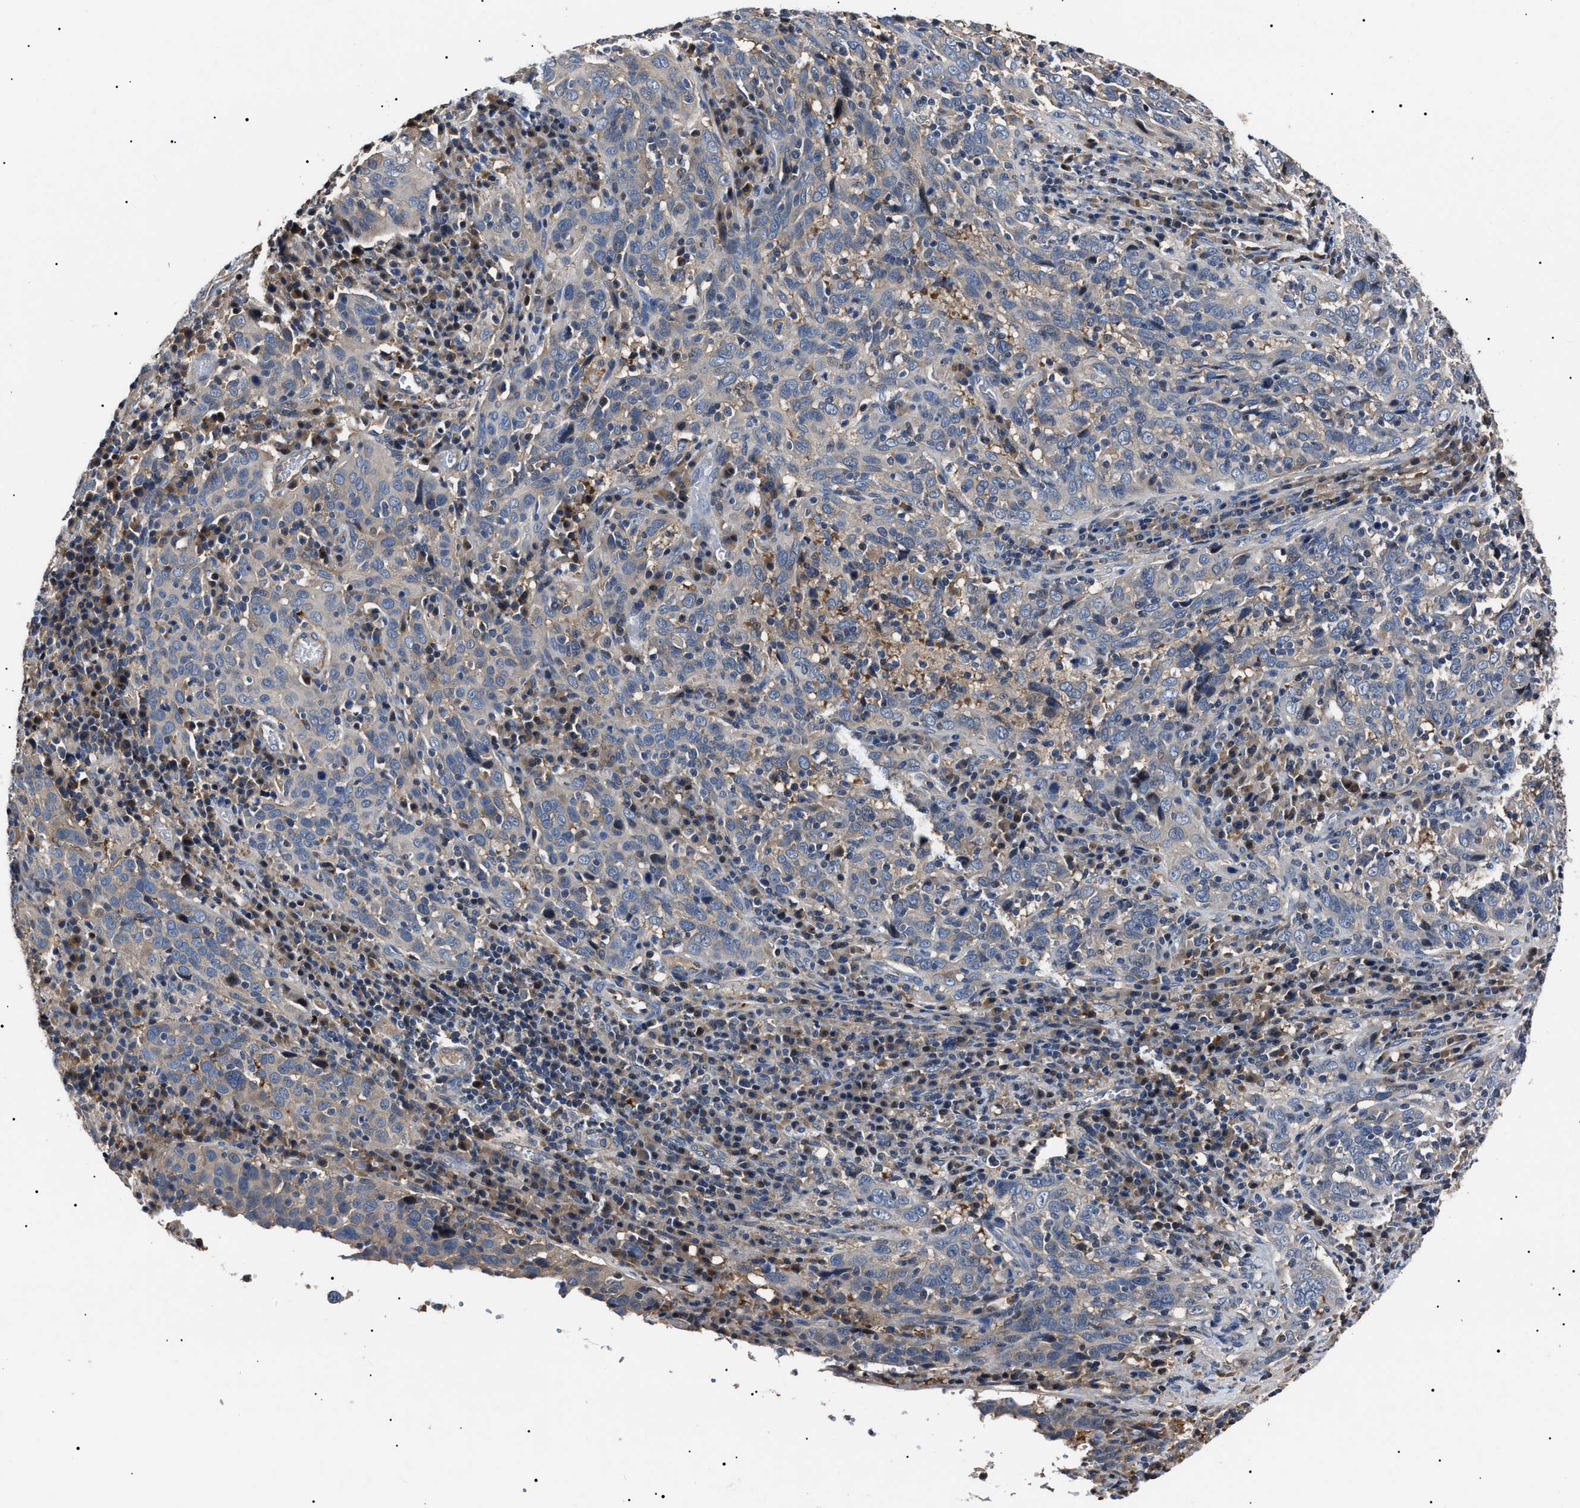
{"staining": {"intensity": "negative", "quantity": "none", "location": "none"}, "tissue": "cervical cancer", "cell_type": "Tumor cells", "image_type": "cancer", "snomed": [{"axis": "morphology", "description": "Squamous cell carcinoma, NOS"}, {"axis": "topography", "description": "Cervix"}], "caption": "There is no significant positivity in tumor cells of cervical squamous cell carcinoma.", "gene": "IFT81", "patient": {"sex": "female", "age": 46}}